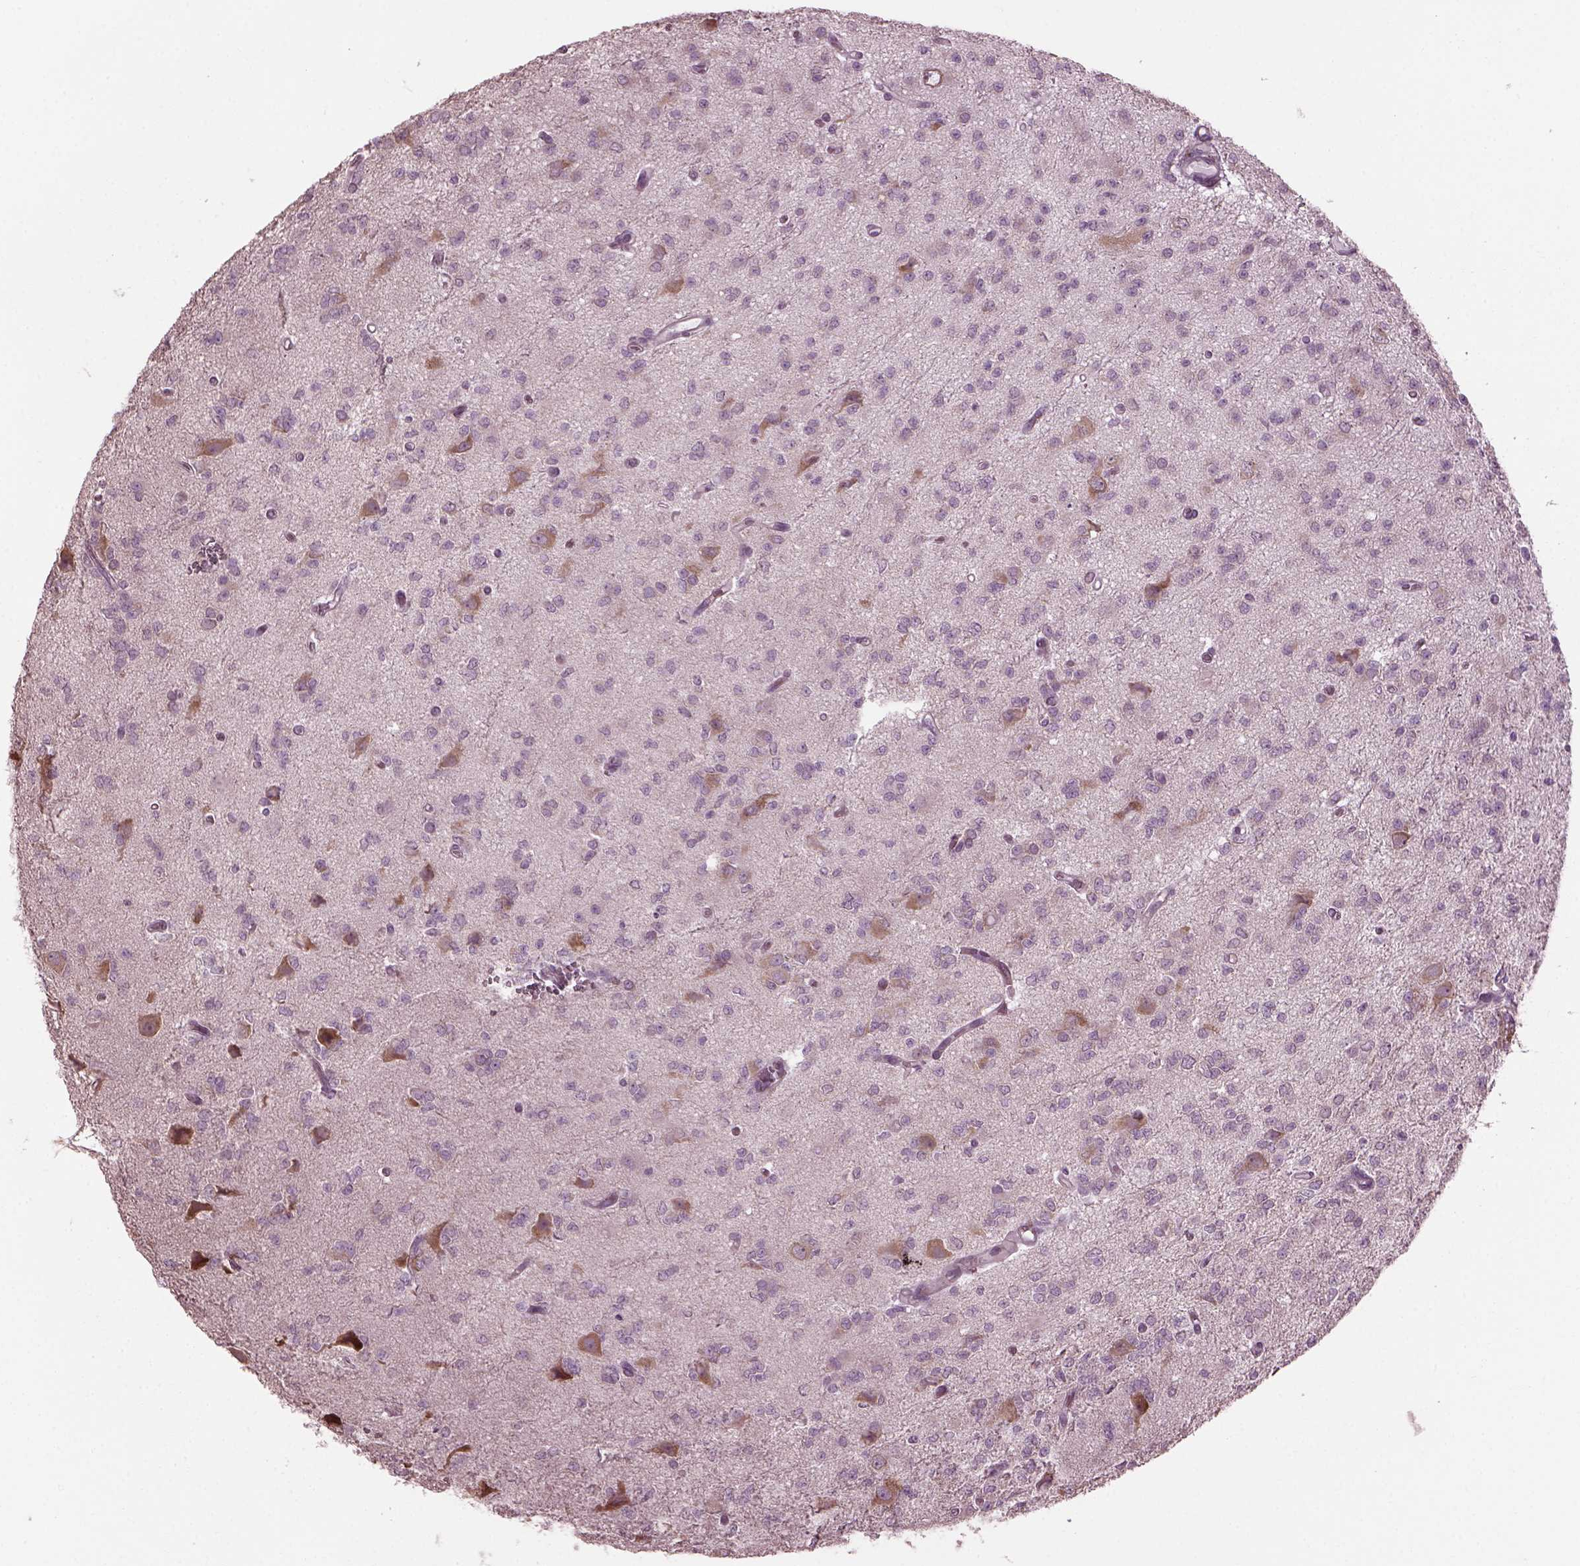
{"staining": {"intensity": "negative", "quantity": "none", "location": "none"}, "tissue": "glioma", "cell_type": "Tumor cells", "image_type": "cancer", "snomed": [{"axis": "morphology", "description": "Glioma, malignant, Low grade"}, {"axis": "topography", "description": "Brain"}], "caption": "Image shows no protein staining in tumor cells of malignant glioma (low-grade) tissue.", "gene": "CABP5", "patient": {"sex": "male", "age": 27}}